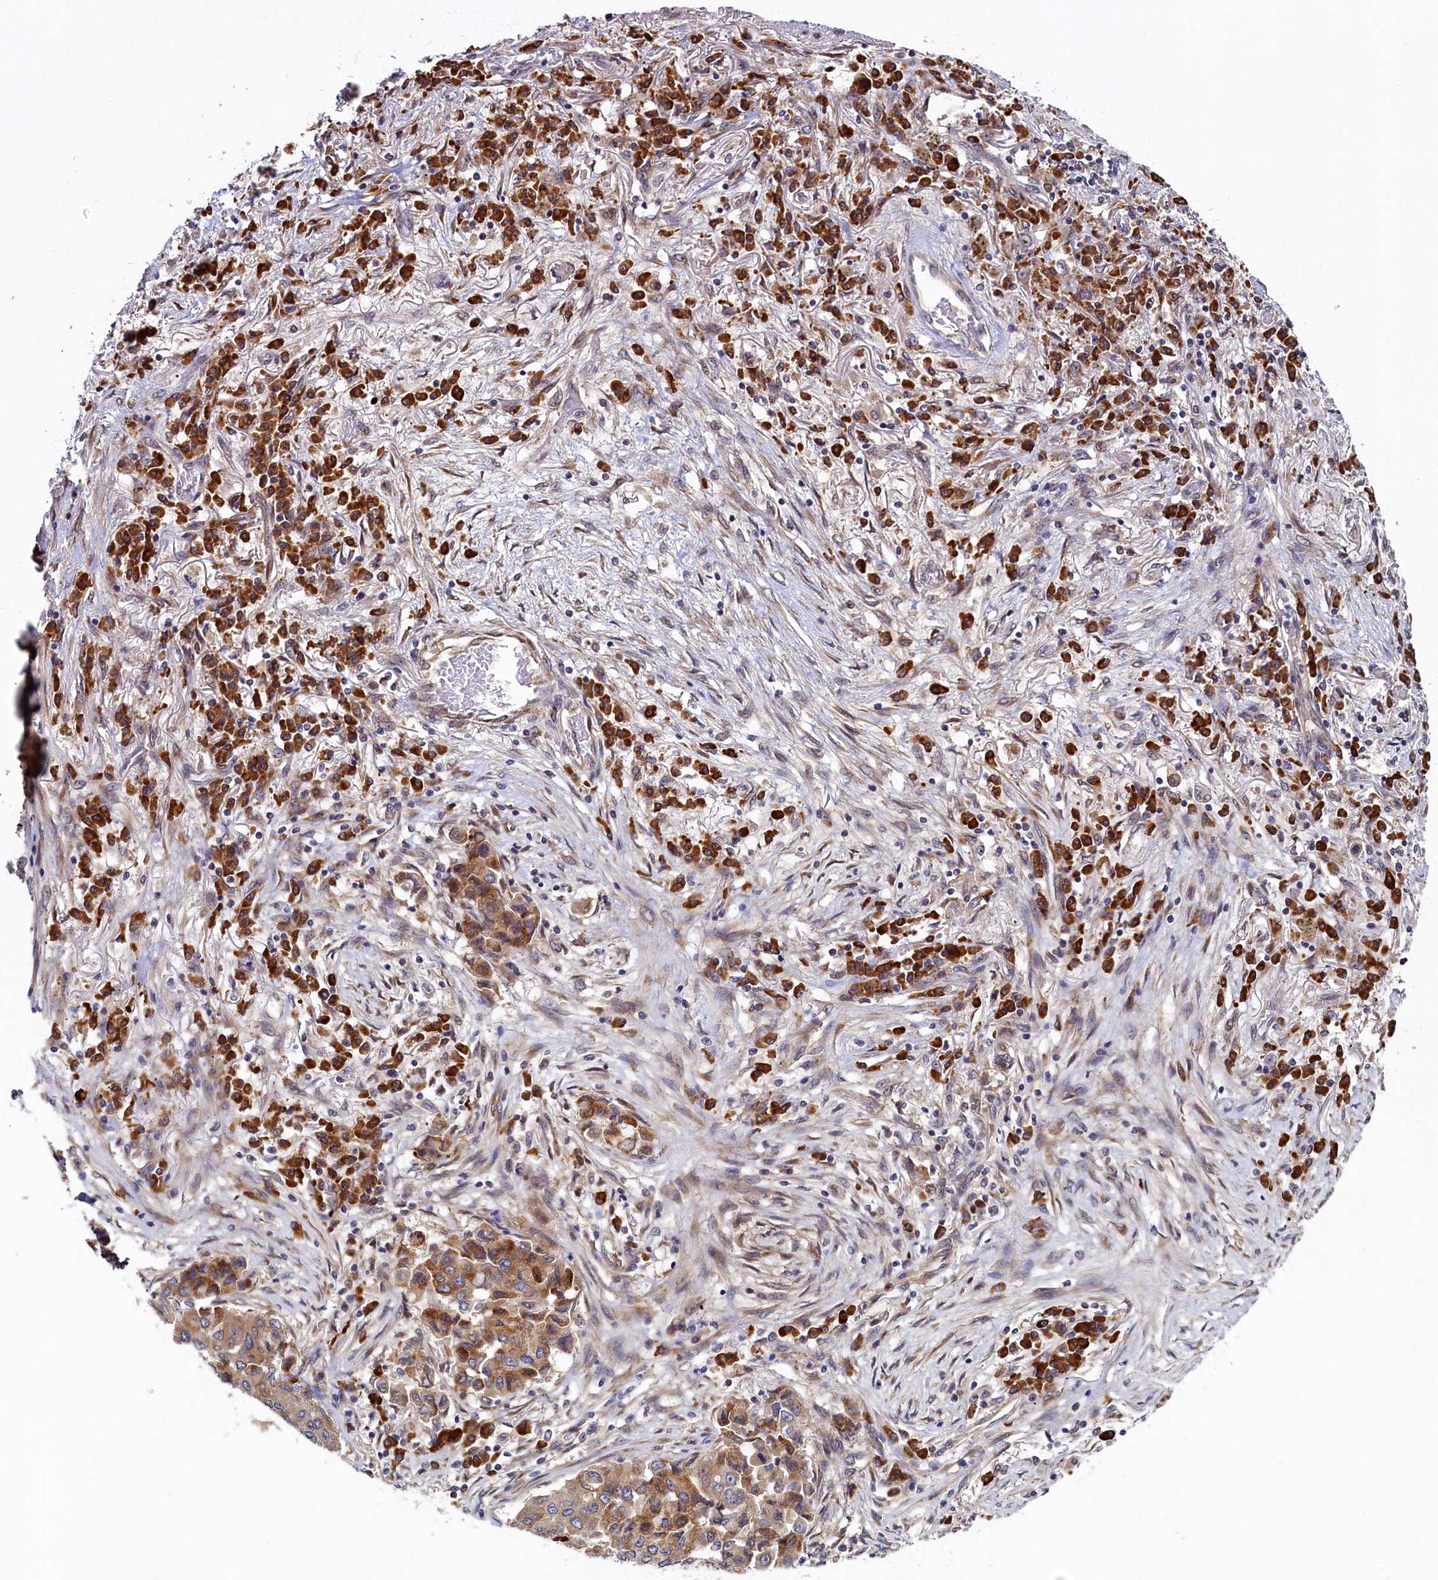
{"staining": {"intensity": "moderate", "quantity": ">75%", "location": "cytoplasmic/membranous"}, "tissue": "lung cancer", "cell_type": "Tumor cells", "image_type": "cancer", "snomed": [{"axis": "morphology", "description": "Squamous cell carcinoma, NOS"}, {"axis": "topography", "description": "Lung"}], "caption": "There is medium levels of moderate cytoplasmic/membranous positivity in tumor cells of lung cancer (squamous cell carcinoma), as demonstrated by immunohistochemical staining (brown color).", "gene": "SLC16A14", "patient": {"sex": "male", "age": 74}}